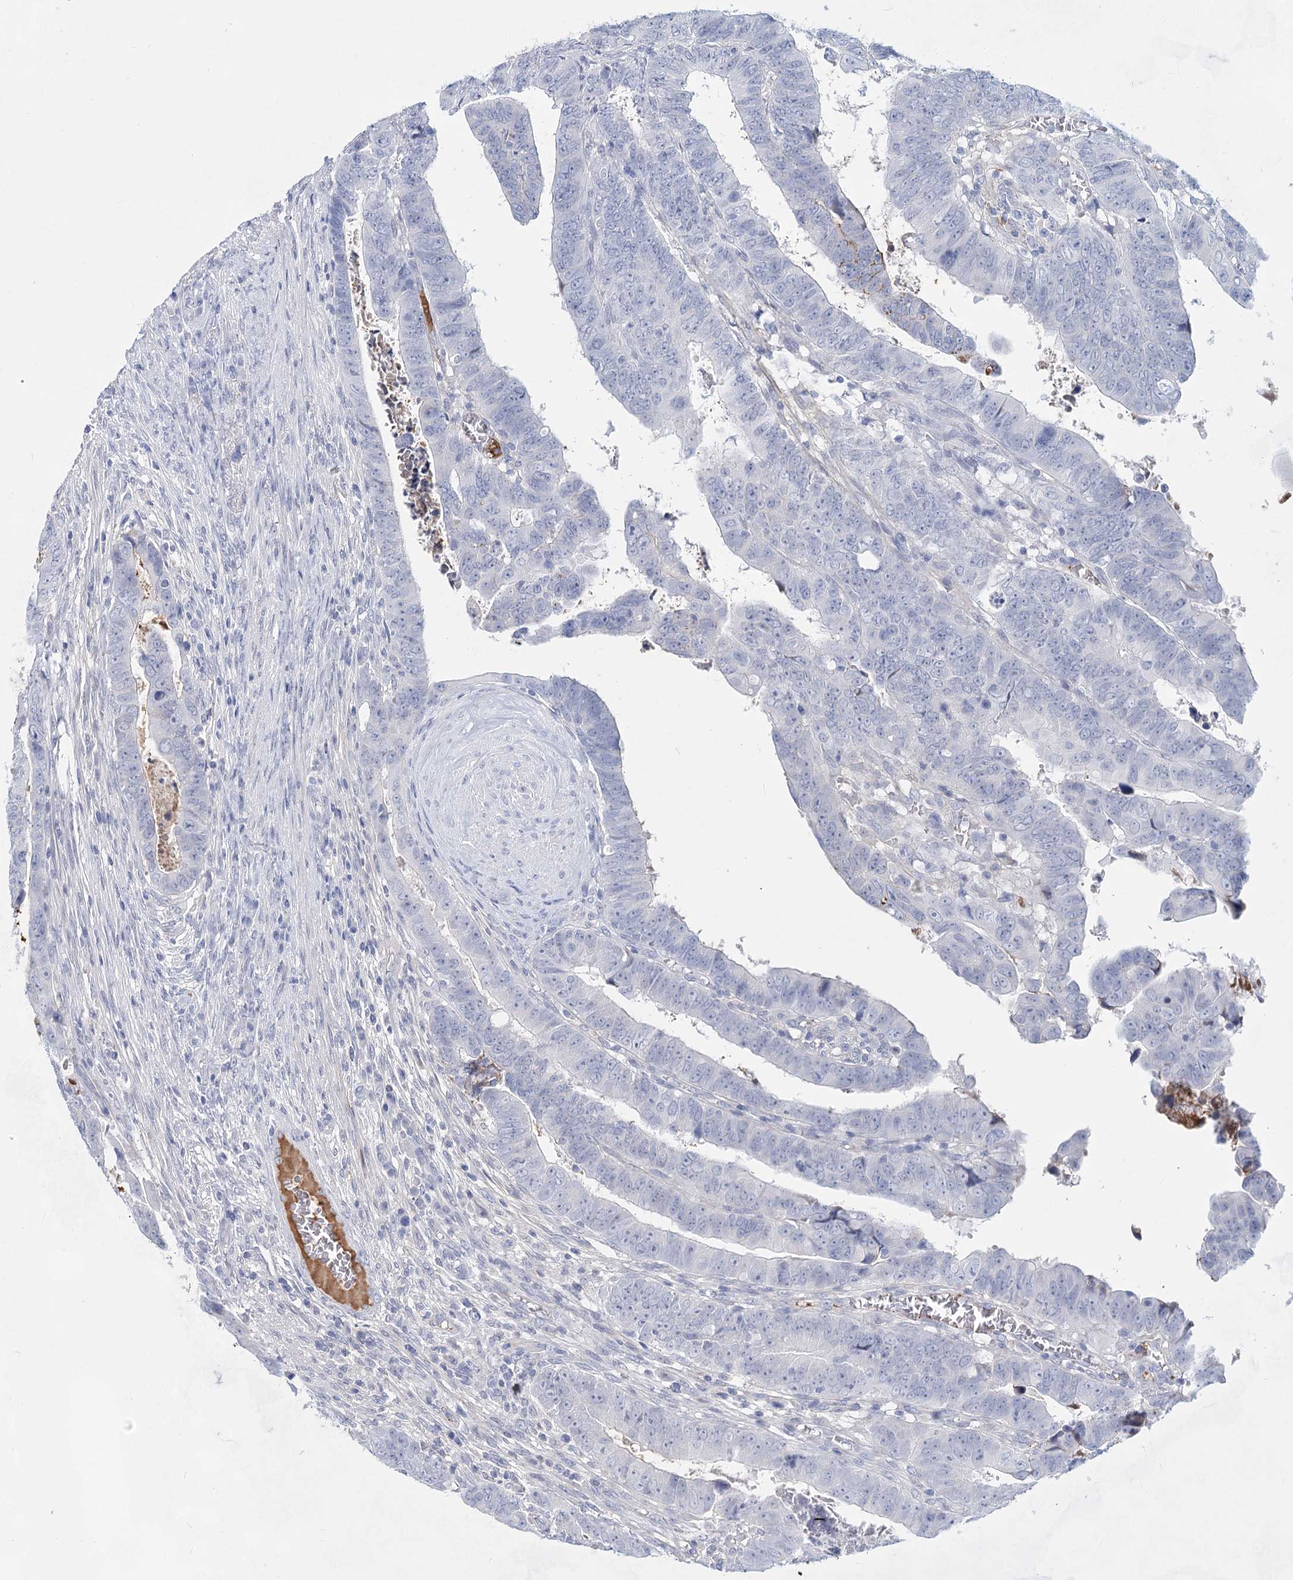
{"staining": {"intensity": "negative", "quantity": "none", "location": "none"}, "tissue": "colorectal cancer", "cell_type": "Tumor cells", "image_type": "cancer", "snomed": [{"axis": "morphology", "description": "Normal tissue, NOS"}, {"axis": "morphology", "description": "Adenocarcinoma, NOS"}, {"axis": "topography", "description": "Rectum"}], "caption": "This micrograph is of colorectal cancer (adenocarcinoma) stained with IHC to label a protein in brown with the nuclei are counter-stained blue. There is no expression in tumor cells.", "gene": "TASOR2", "patient": {"sex": "female", "age": 65}}